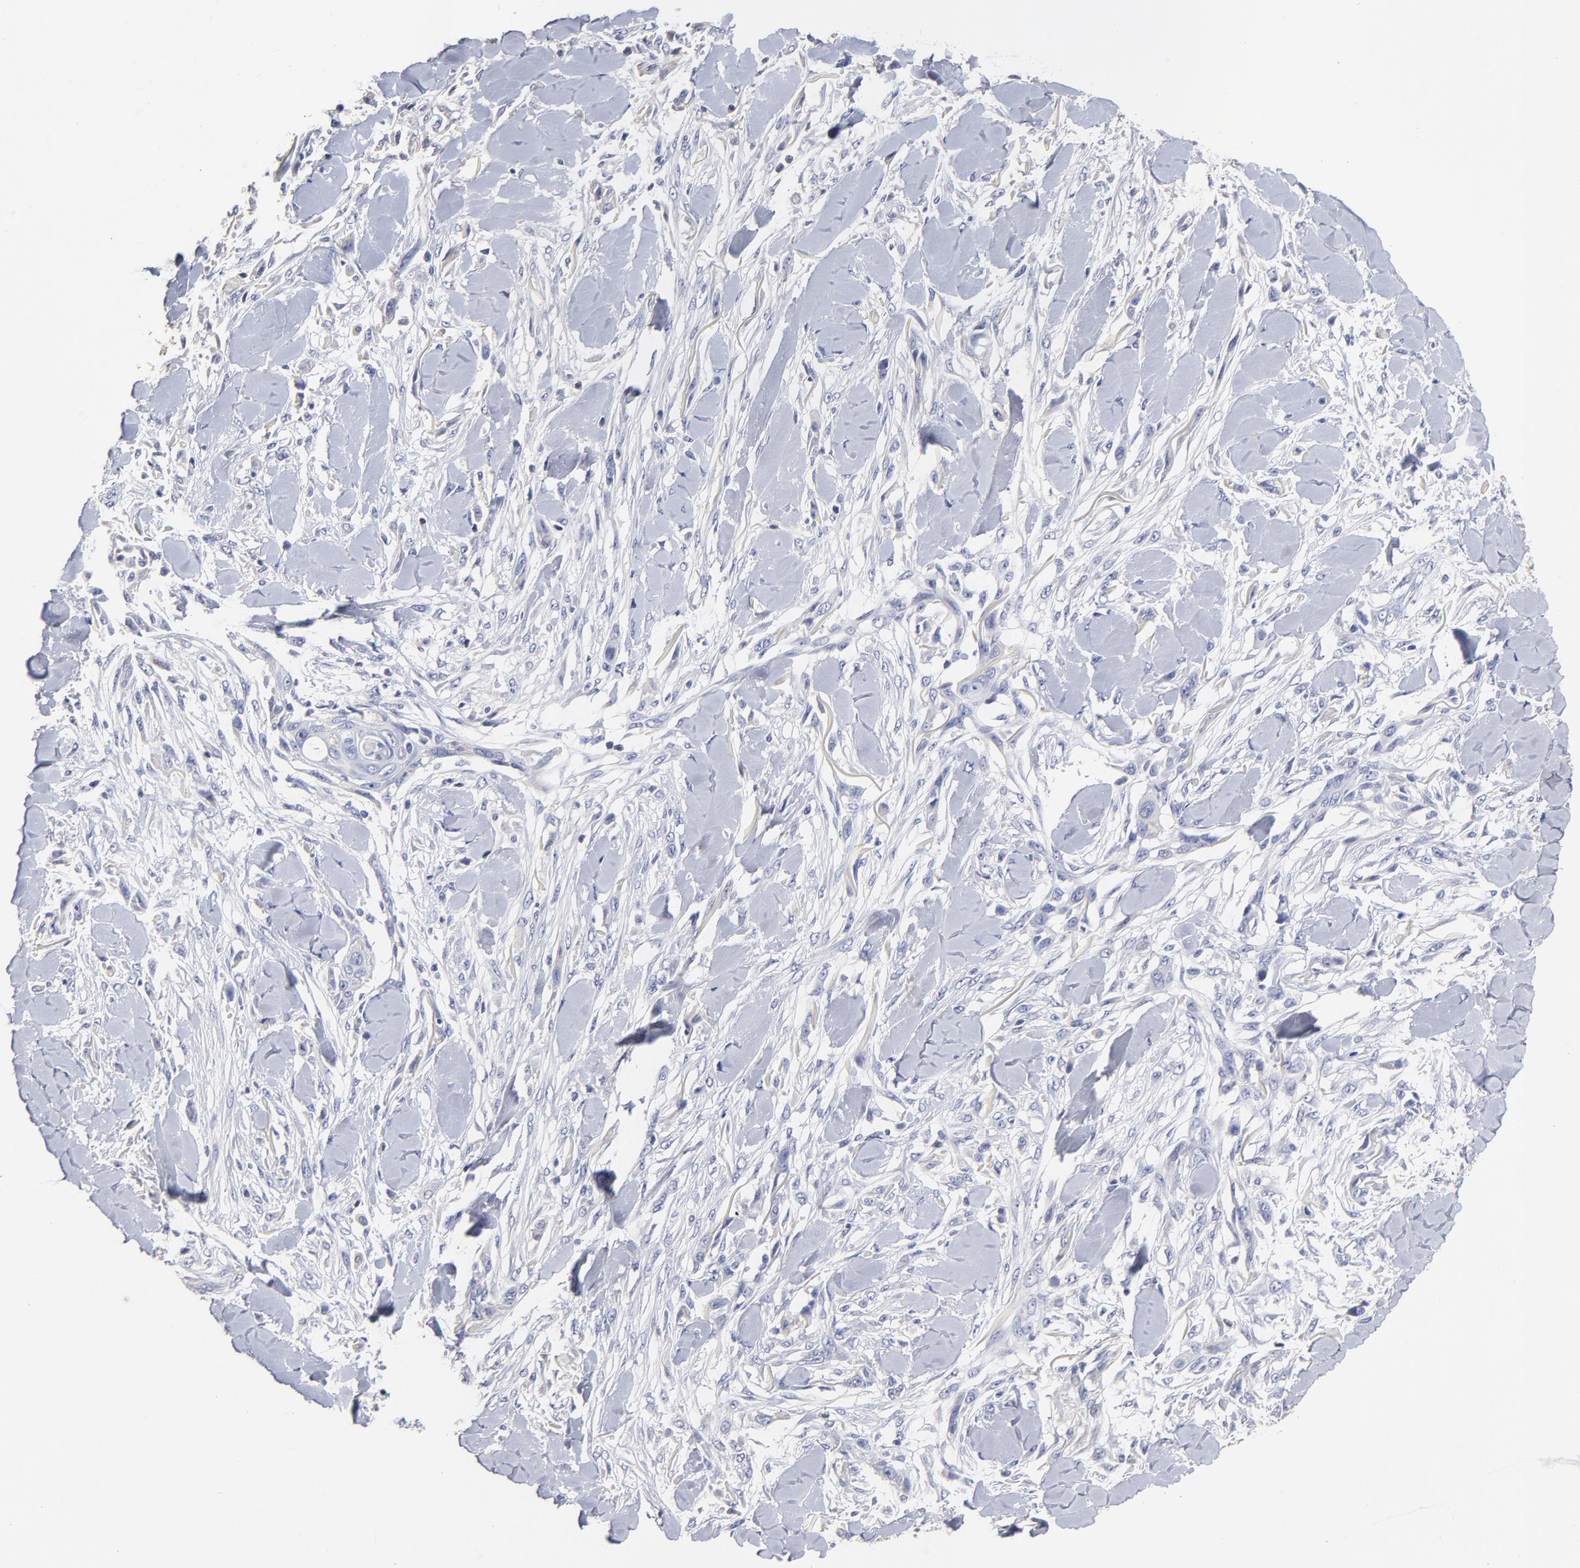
{"staining": {"intensity": "negative", "quantity": "none", "location": "none"}, "tissue": "skin cancer", "cell_type": "Tumor cells", "image_type": "cancer", "snomed": [{"axis": "morphology", "description": "Squamous cell carcinoma, NOS"}, {"axis": "topography", "description": "Skin"}], "caption": "This is an immunohistochemistry (IHC) micrograph of skin cancer (squamous cell carcinoma). There is no staining in tumor cells.", "gene": "TRAT1", "patient": {"sex": "female", "age": 59}}